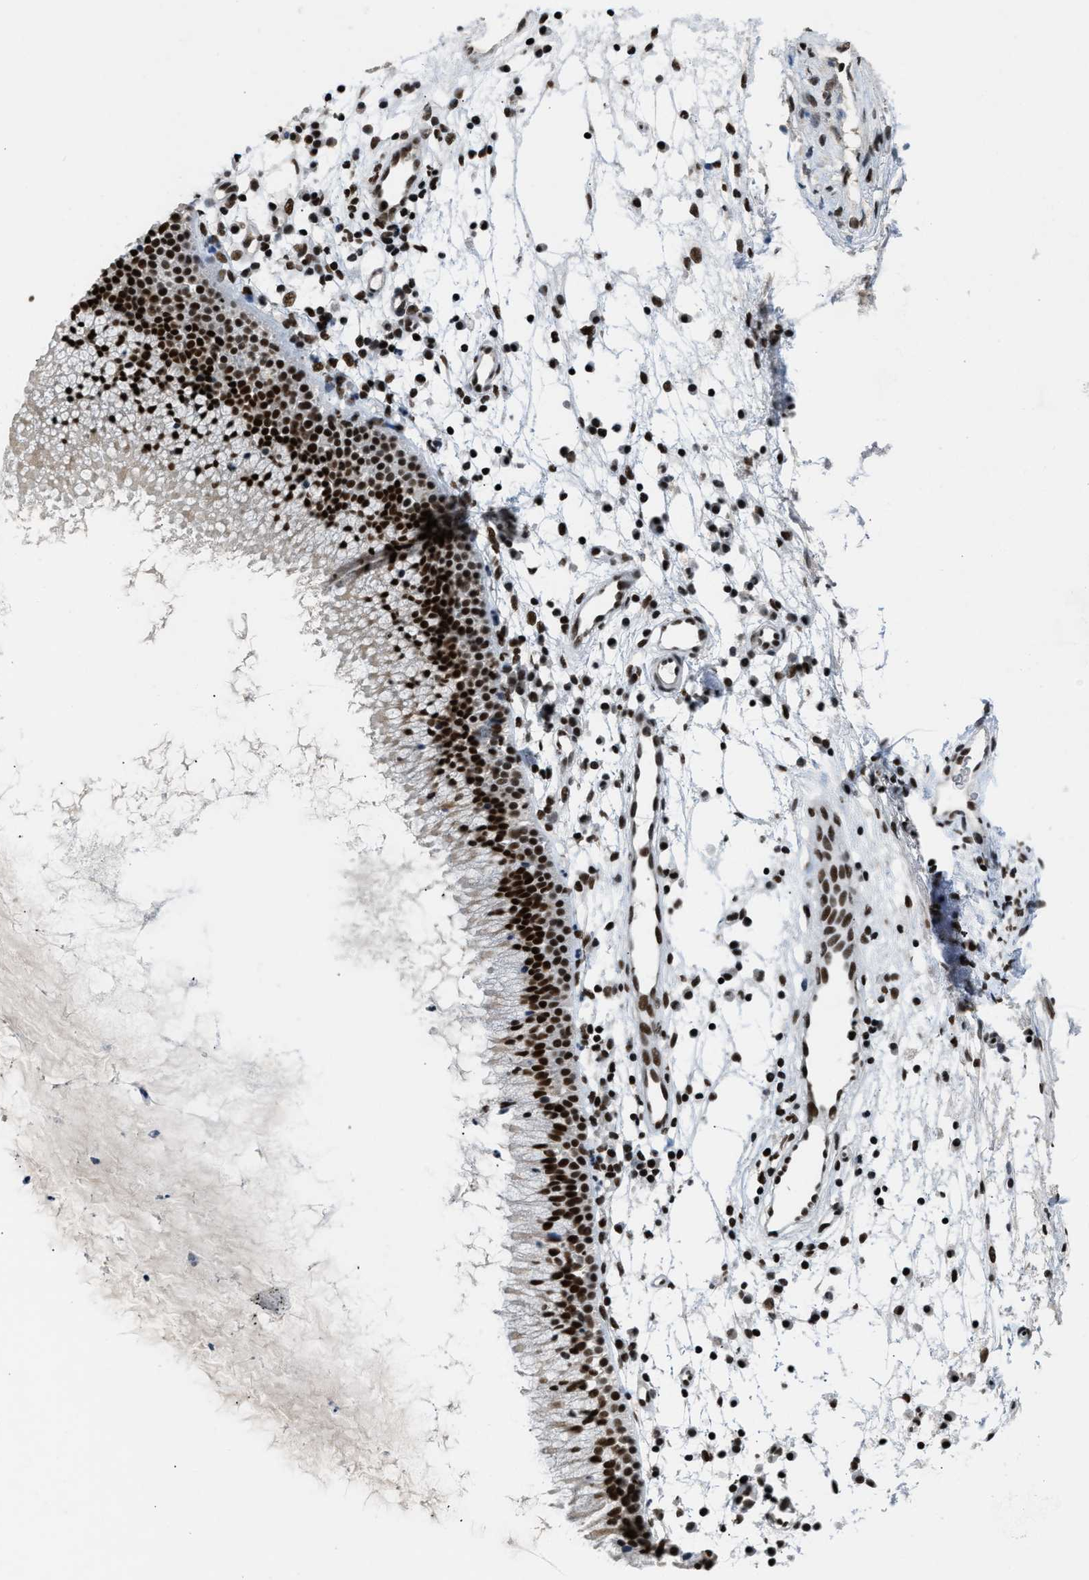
{"staining": {"intensity": "strong", "quantity": ">75%", "location": "nuclear"}, "tissue": "nasopharynx", "cell_type": "Respiratory epithelial cells", "image_type": "normal", "snomed": [{"axis": "morphology", "description": "Normal tissue, NOS"}, {"axis": "topography", "description": "Nasopharynx"}], "caption": "Respiratory epithelial cells show strong nuclear expression in about >75% of cells in normal nasopharynx. (IHC, brightfield microscopy, high magnification).", "gene": "SCAF4", "patient": {"sex": "male", "age": 21}}